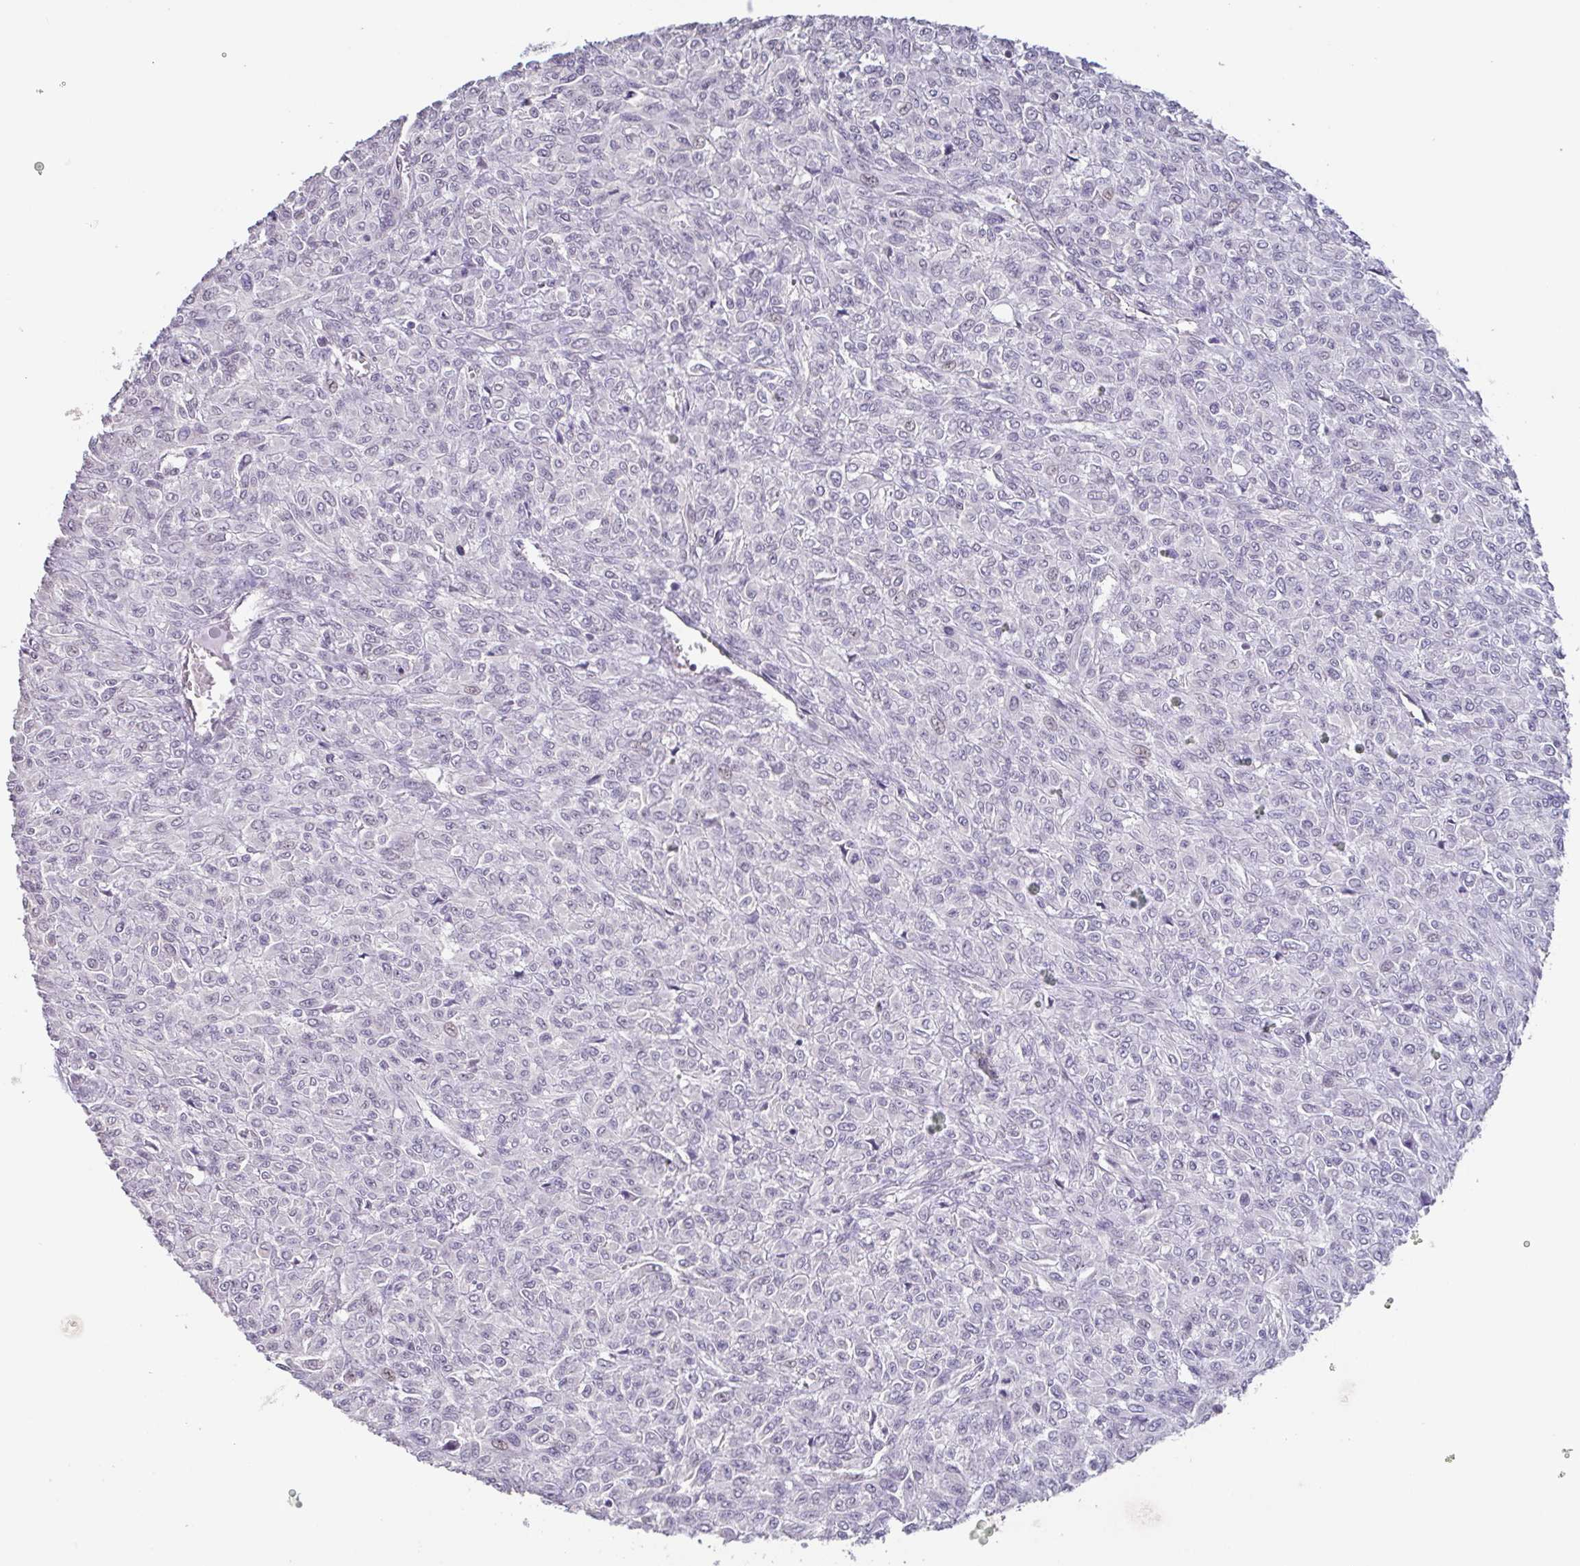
{"staining": {"intensity": "negative", "quantity": "none", "location": "none"}, "tissue": "renal cancer", "cell_type": "Tumor cells", "image_type": "cancer", "snomed": [{"axis": "morphology", "description": "Adenocarcinoma, NOS"}, {"axis": "topography", "description": "Kidney"}], "caption": "Tumor cells show no significant protein positivity in adenocarcinoma (renal). (Stains: DAB immunohistochemistry (IHC) with hematoxylin counter stain, Microscopy: brightfield microscopy at high magnification).", "gene": "GHRL", "patient": {"sex": "male", "age": 58}}